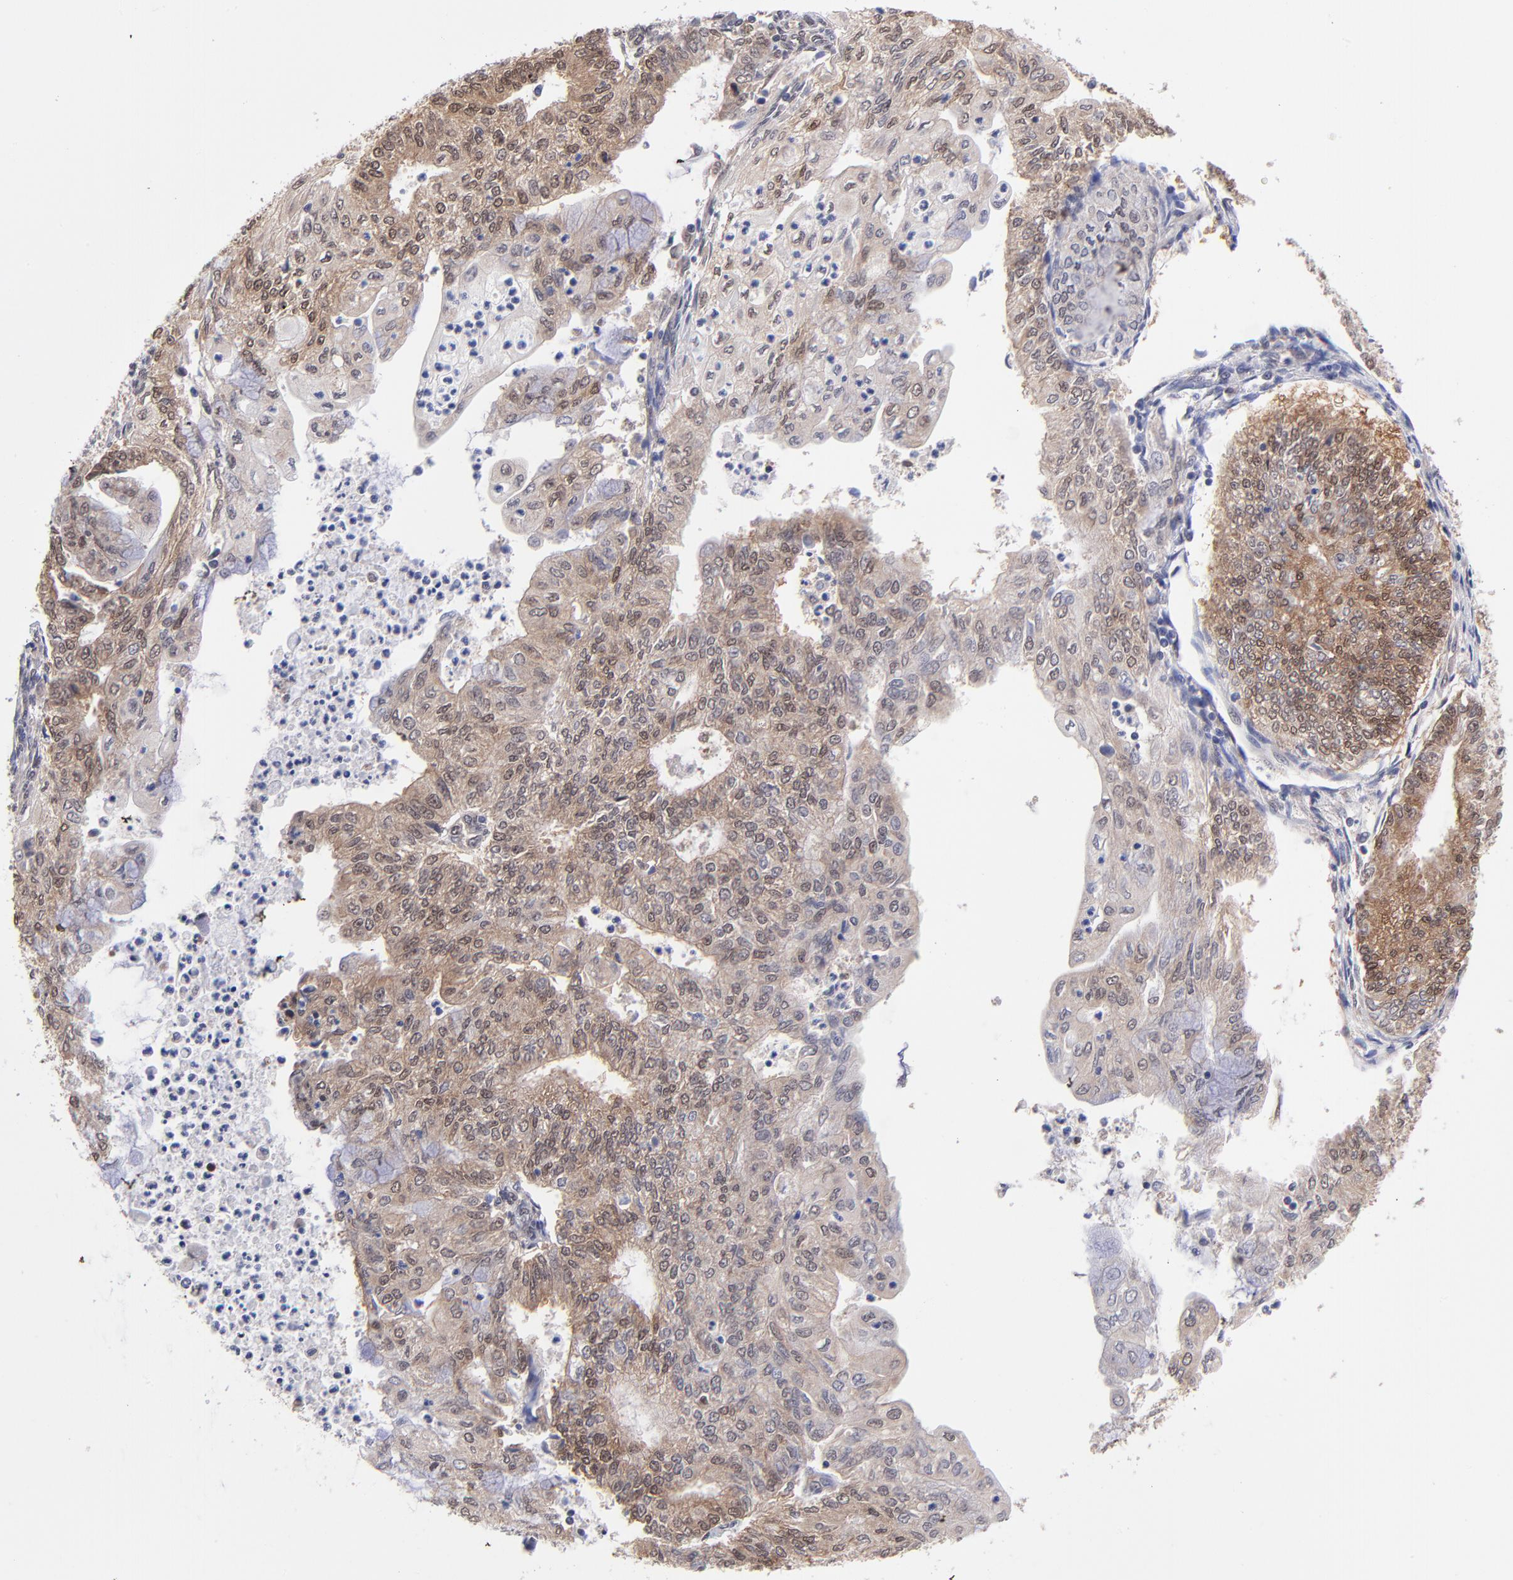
{"staining": {"intensity": "strong", "quantity": ">75%", "location": "cytoplasmic/membranous"}, "tissue": "endometrial cancer", "cell_type": "Tumor cells", "image_type": "cancer", "snomed": [{"axis": "morphology", "description": "Adenocarcinoma, NOS"}, {"axis": "topography", "description": "Endometrium"}], "caption": "The immunohistochemical stain shows strong cytoplasmic/membranous staining in tumor cells of endometrial cancer tissue.", "gene": "UBE2E3", "patient": {"sex": "female", "age": 59}}